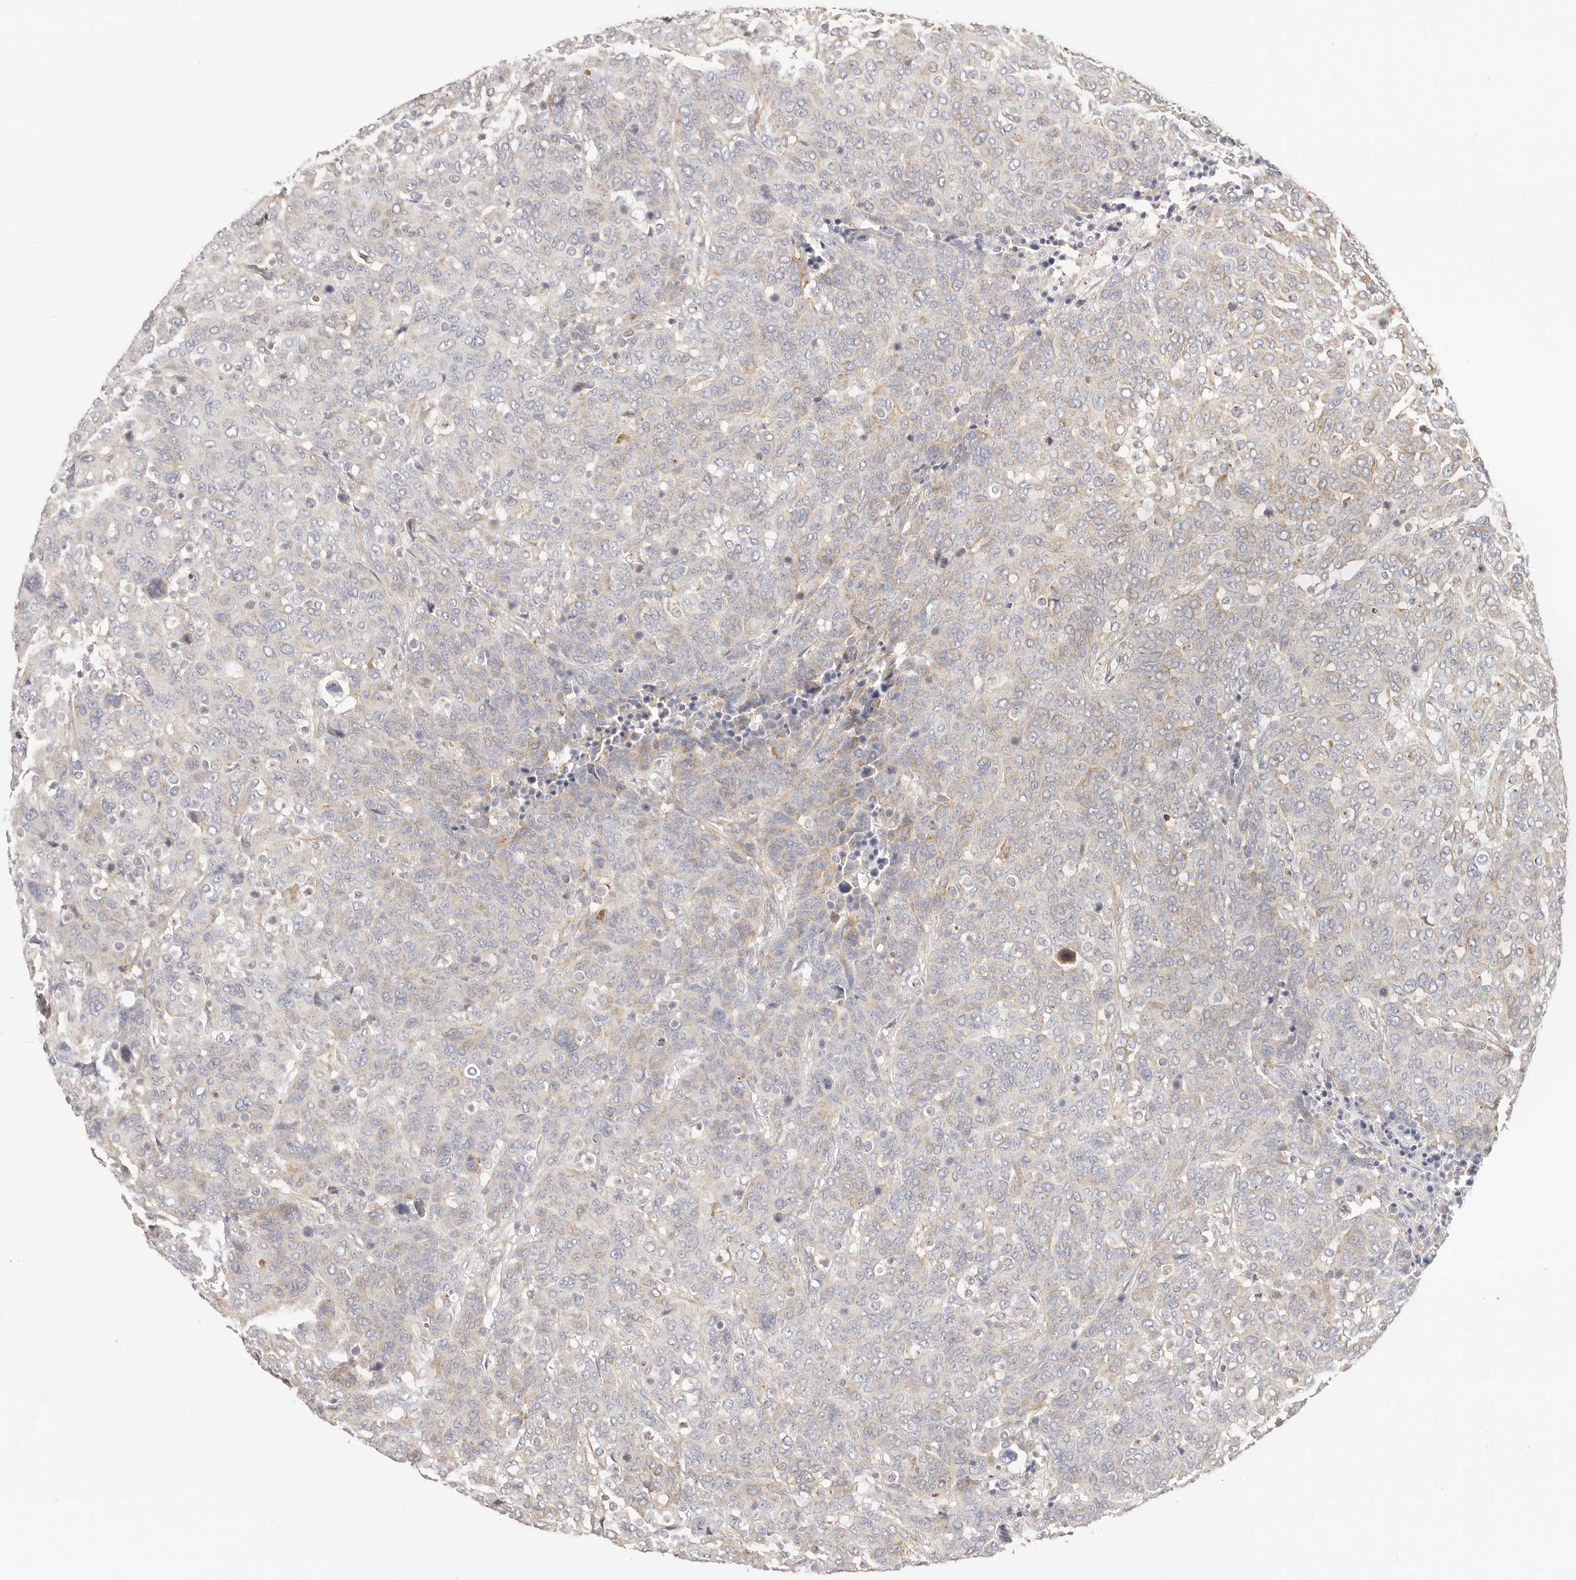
{"staining": {"intensity": "weak", "quantity": "<25%", "location": "cytoplasmic/membranous"}, "tissue": "breast cancer", "cell_type": "Tumor cells", "image_type": "cancer", "snomed": [{"axis": "morphology", "description": "Duct carcinoma"}, {"axis": "topography", "description": "Breast"}], "caption": "Breast cancer stained for a protein using immunohistochemistry (IHC) shows no staining tumor cells.", "gene": "DTNBP1", "patient": {"sex": "female", "age": 37}}